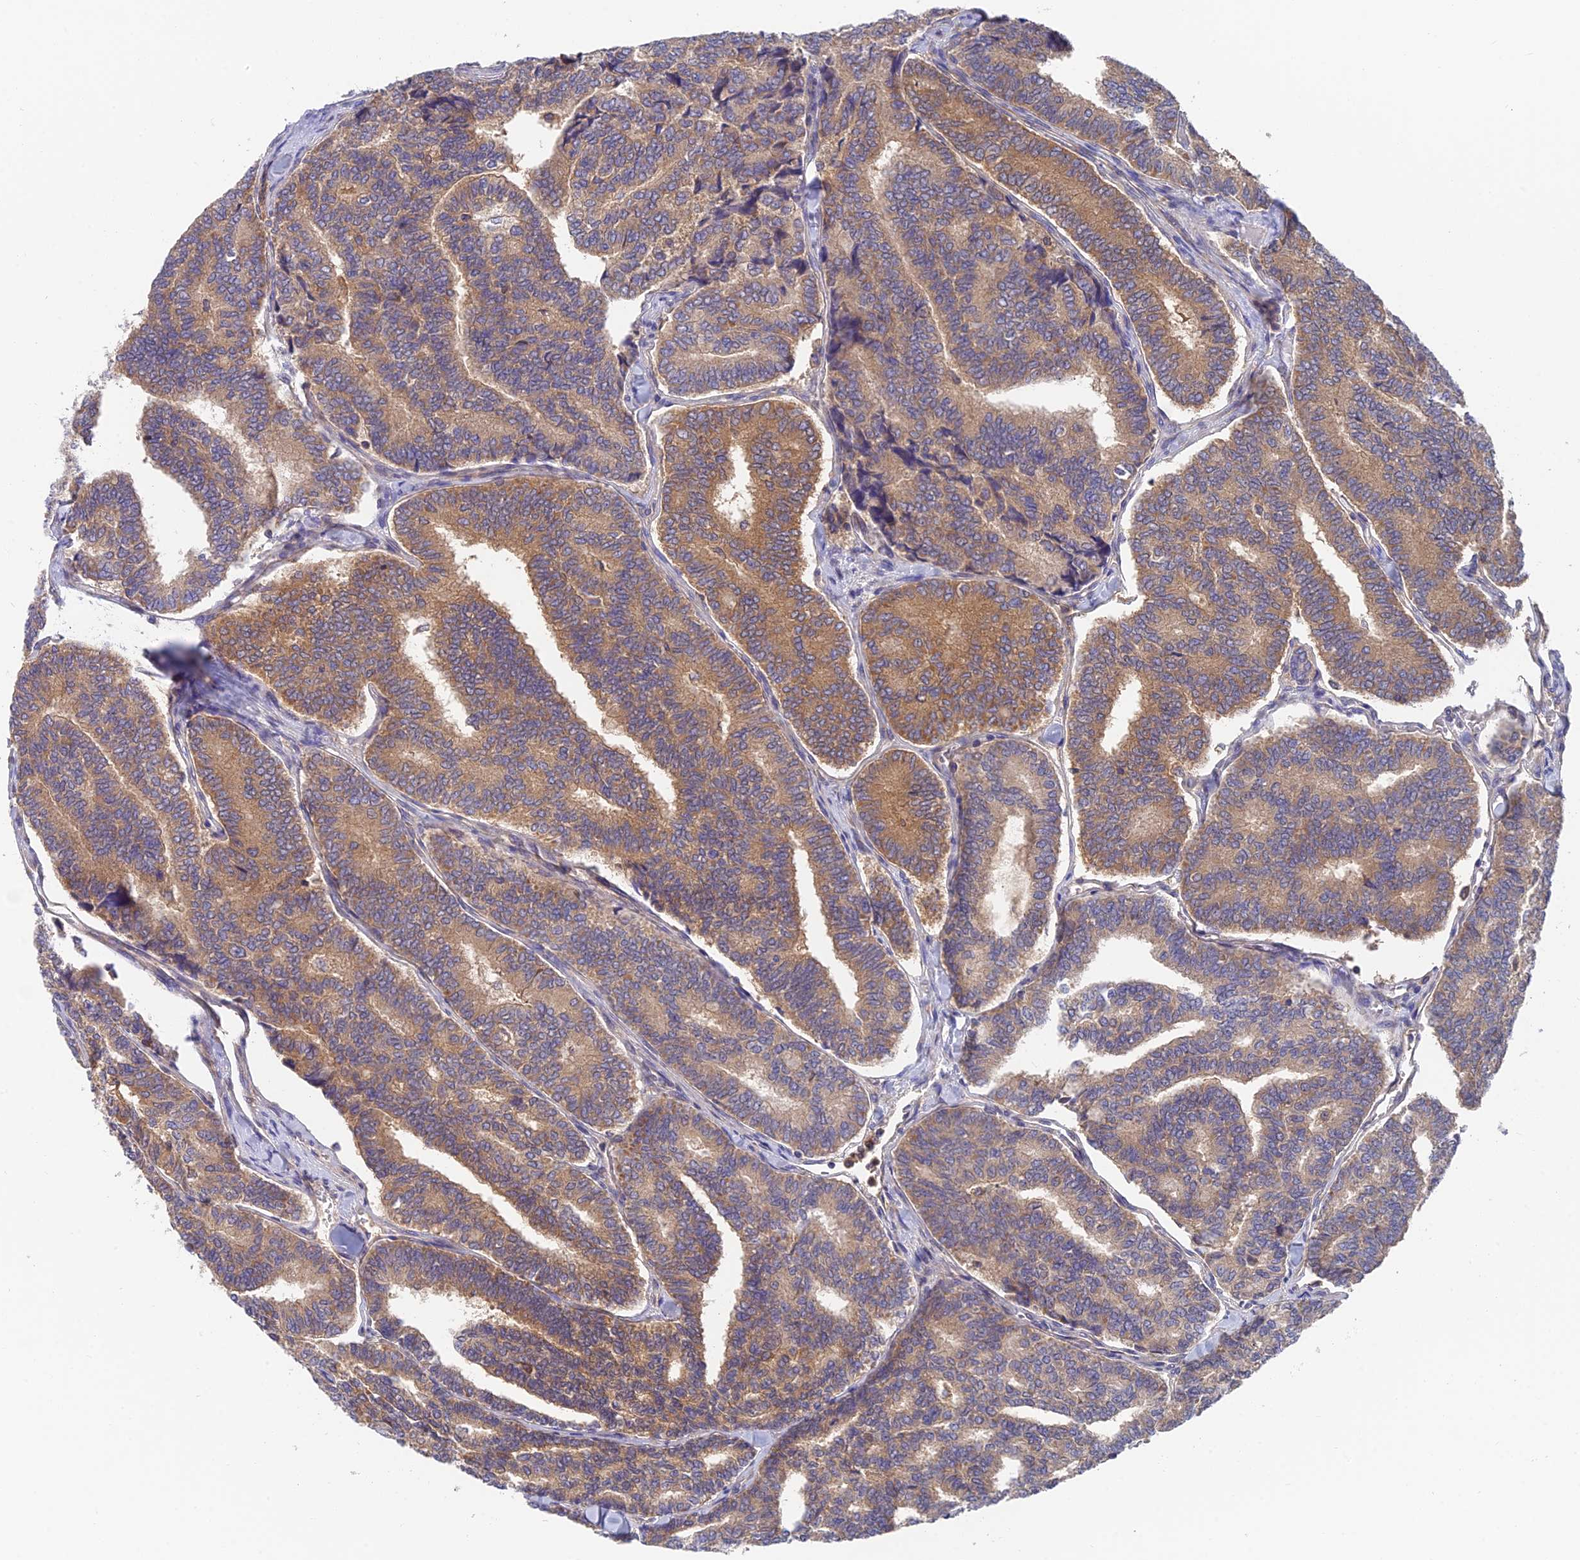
{"staining": {"intensity": "moderate", "quantity": "25%-75%", "location": "cytoplasmic/membranous"}, "tissue": "thyroid cancer", "cell_type": "Tumor cells", "image_type": "cancer", "snomed": [{"axis": "morphology", "description": "Papillary adenocarcinoma, NOS"}, {"axis": "topography", "description": "Thyroid gland"}], "caption": "A brown stain highlights moderate cytoplasmic/membranous staining of a protein in human thyroid papillary adenocarcinoma tumor cells. (DAB IHC with brightfield microscopy, high magnification).", "gene": "IPO5", "patient": {"sex": "female", "age": 35}}